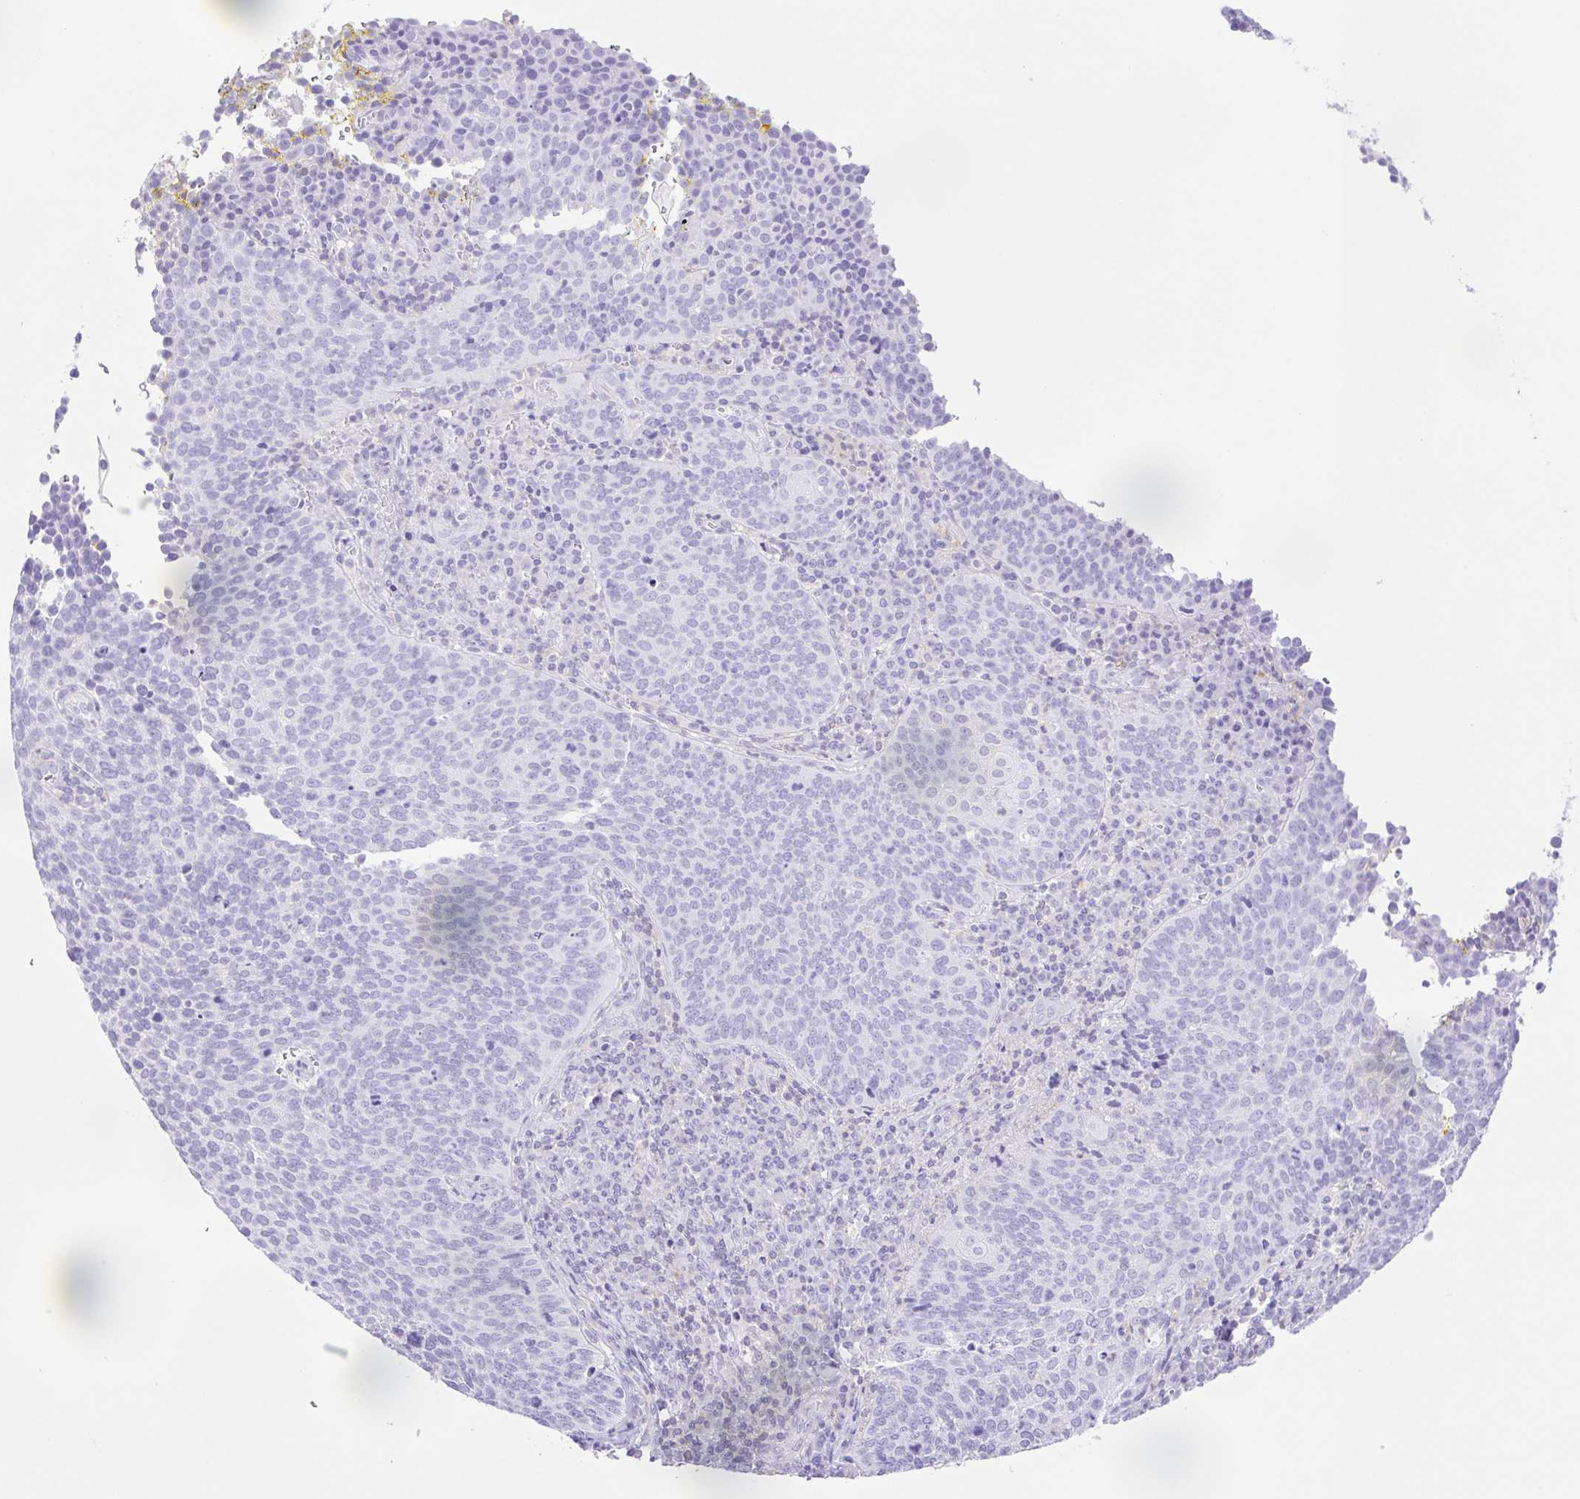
{"staining": {"intensity": "negative", "quantity": "none", "location": "none"}, "tissue": "cervical cancer", "cell_type": "Tumor cells", "image_type": "cancer", "snomed": [{"axis": "morphology", "description": "Squamous cell carcinoma, NOS"}, {"axis": "topography", "description": "Cervix"}], "caption": "This is an immunohistochemistry (IHC) image of human cervical squamous cell carcinoma. There is no staining in tumor cells.", "gene": "SYNPR", "patient": {"sex": "female", "age": 34}}